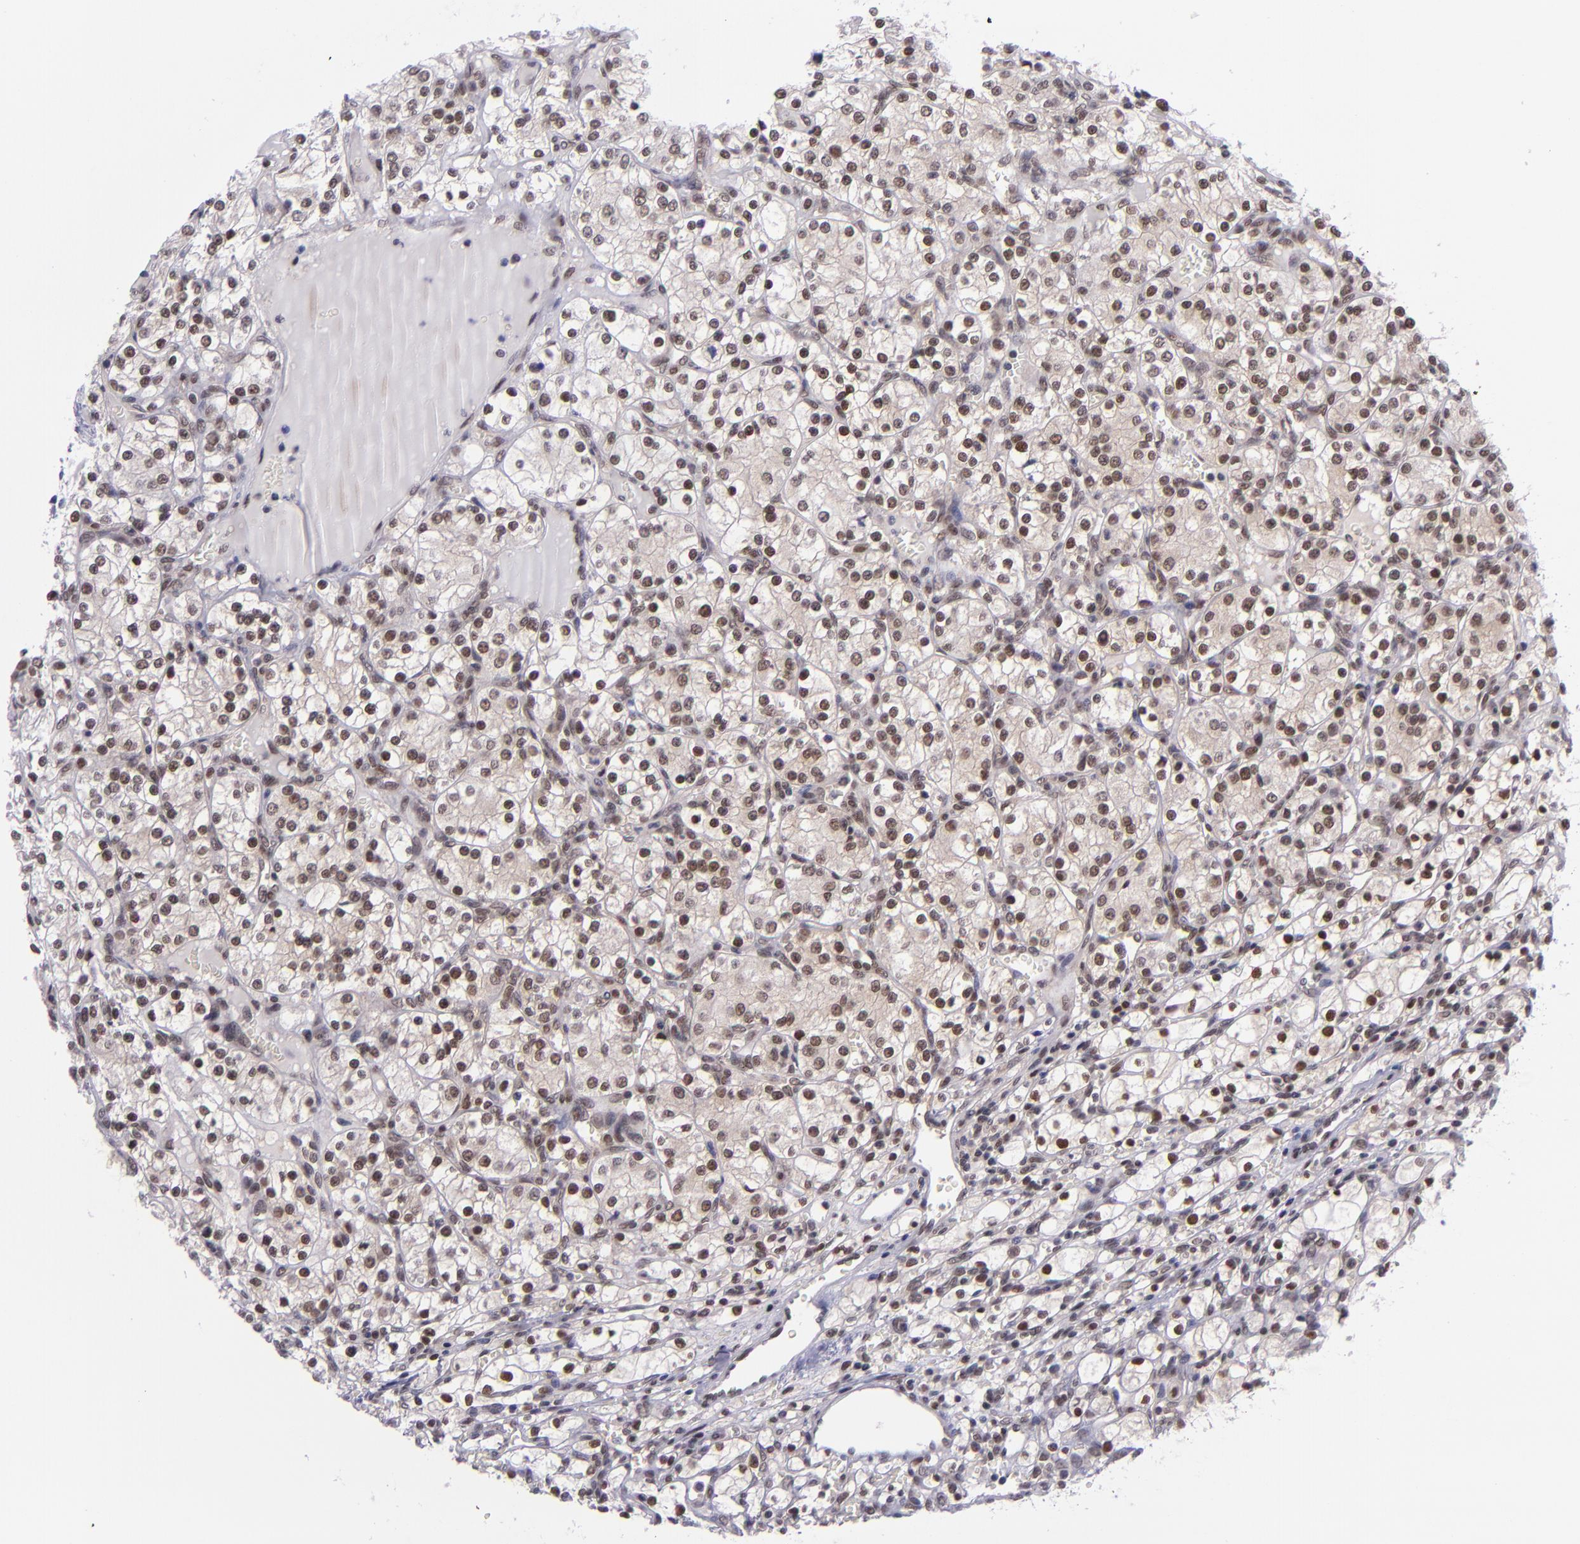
{"staining": {"intensity": "moderate", "quantity": ">75%", "location": "cytoplasmic/membranous,nuclear"}, "tissue": "renal cancer", "cell_type": "Tumor cells", "image_type": "cancer", "snomed": [{"axis": "morphology", "description": "Adenocarcinoma, NOS"}, {"axis": "topography", "description": "Kidney"}], "caption": "Human adenocarcinoma (renal) stained with a brown dye reveals moderate cytoplasmic/membranous and nuclear positive staining in approximately >75% of tumor cells.", "gene": "BAG1", "patient": {"sex": "female", "age": 62}}